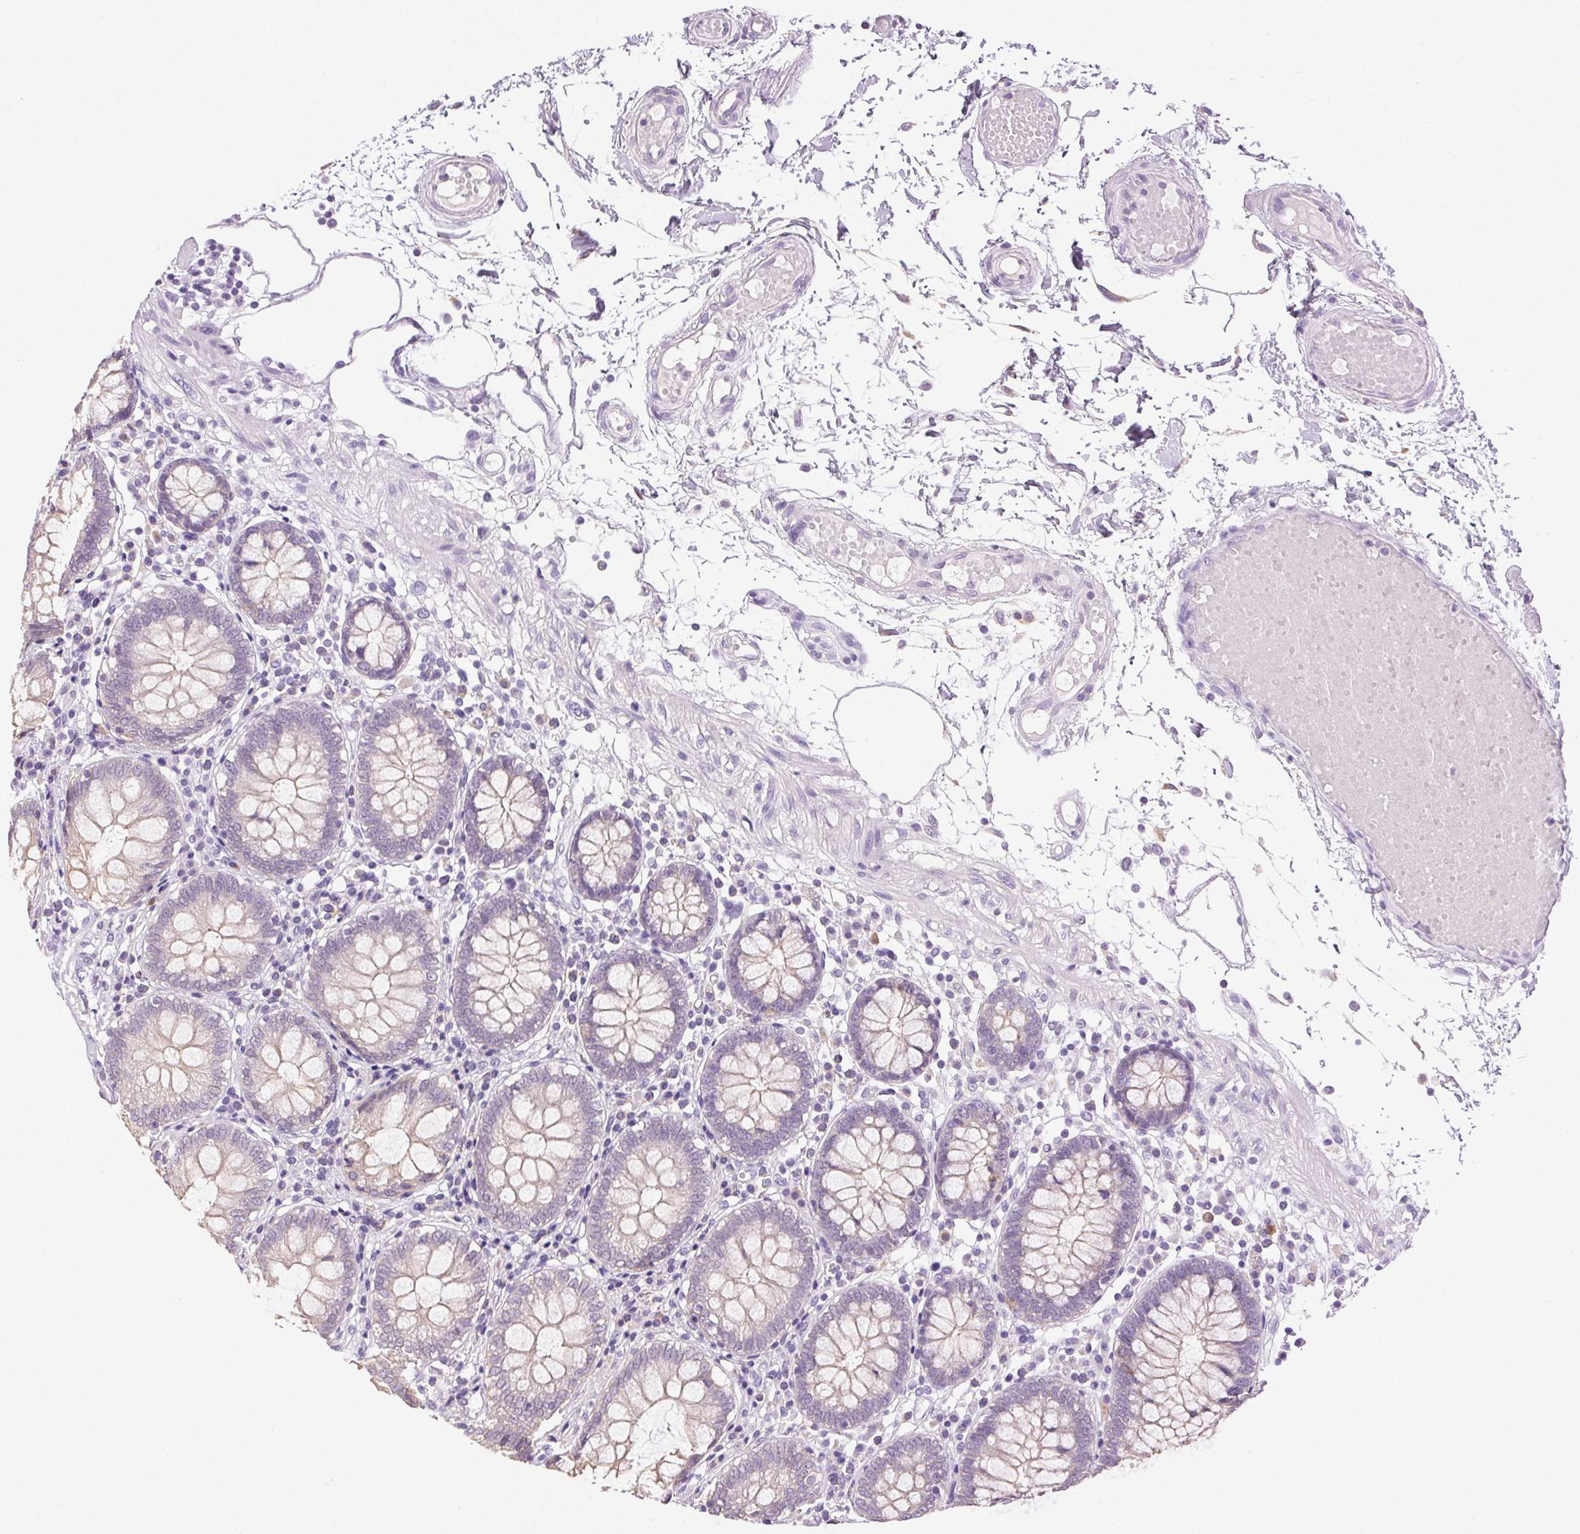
{"staining": {"intensity": "negative", "quantity": "none", "location": "none"}, "tissue": "colon", "cell_type": "Endothelial cells", "image_type": "normal", "snomed": [{"axis": "morphology", "description": "Normal tissue, NOS"}, {"axis": "morphology", "description": "Adenocarcinoma, NOS"}, {"axis": "topography", "description": "Colon"}], "caption": "Immunohistochemical staining of benign colon demonstrates no significant staining in endothelial cells.", "gene": "CLDN10", "patient": {"sex": "male", "age": 83}}